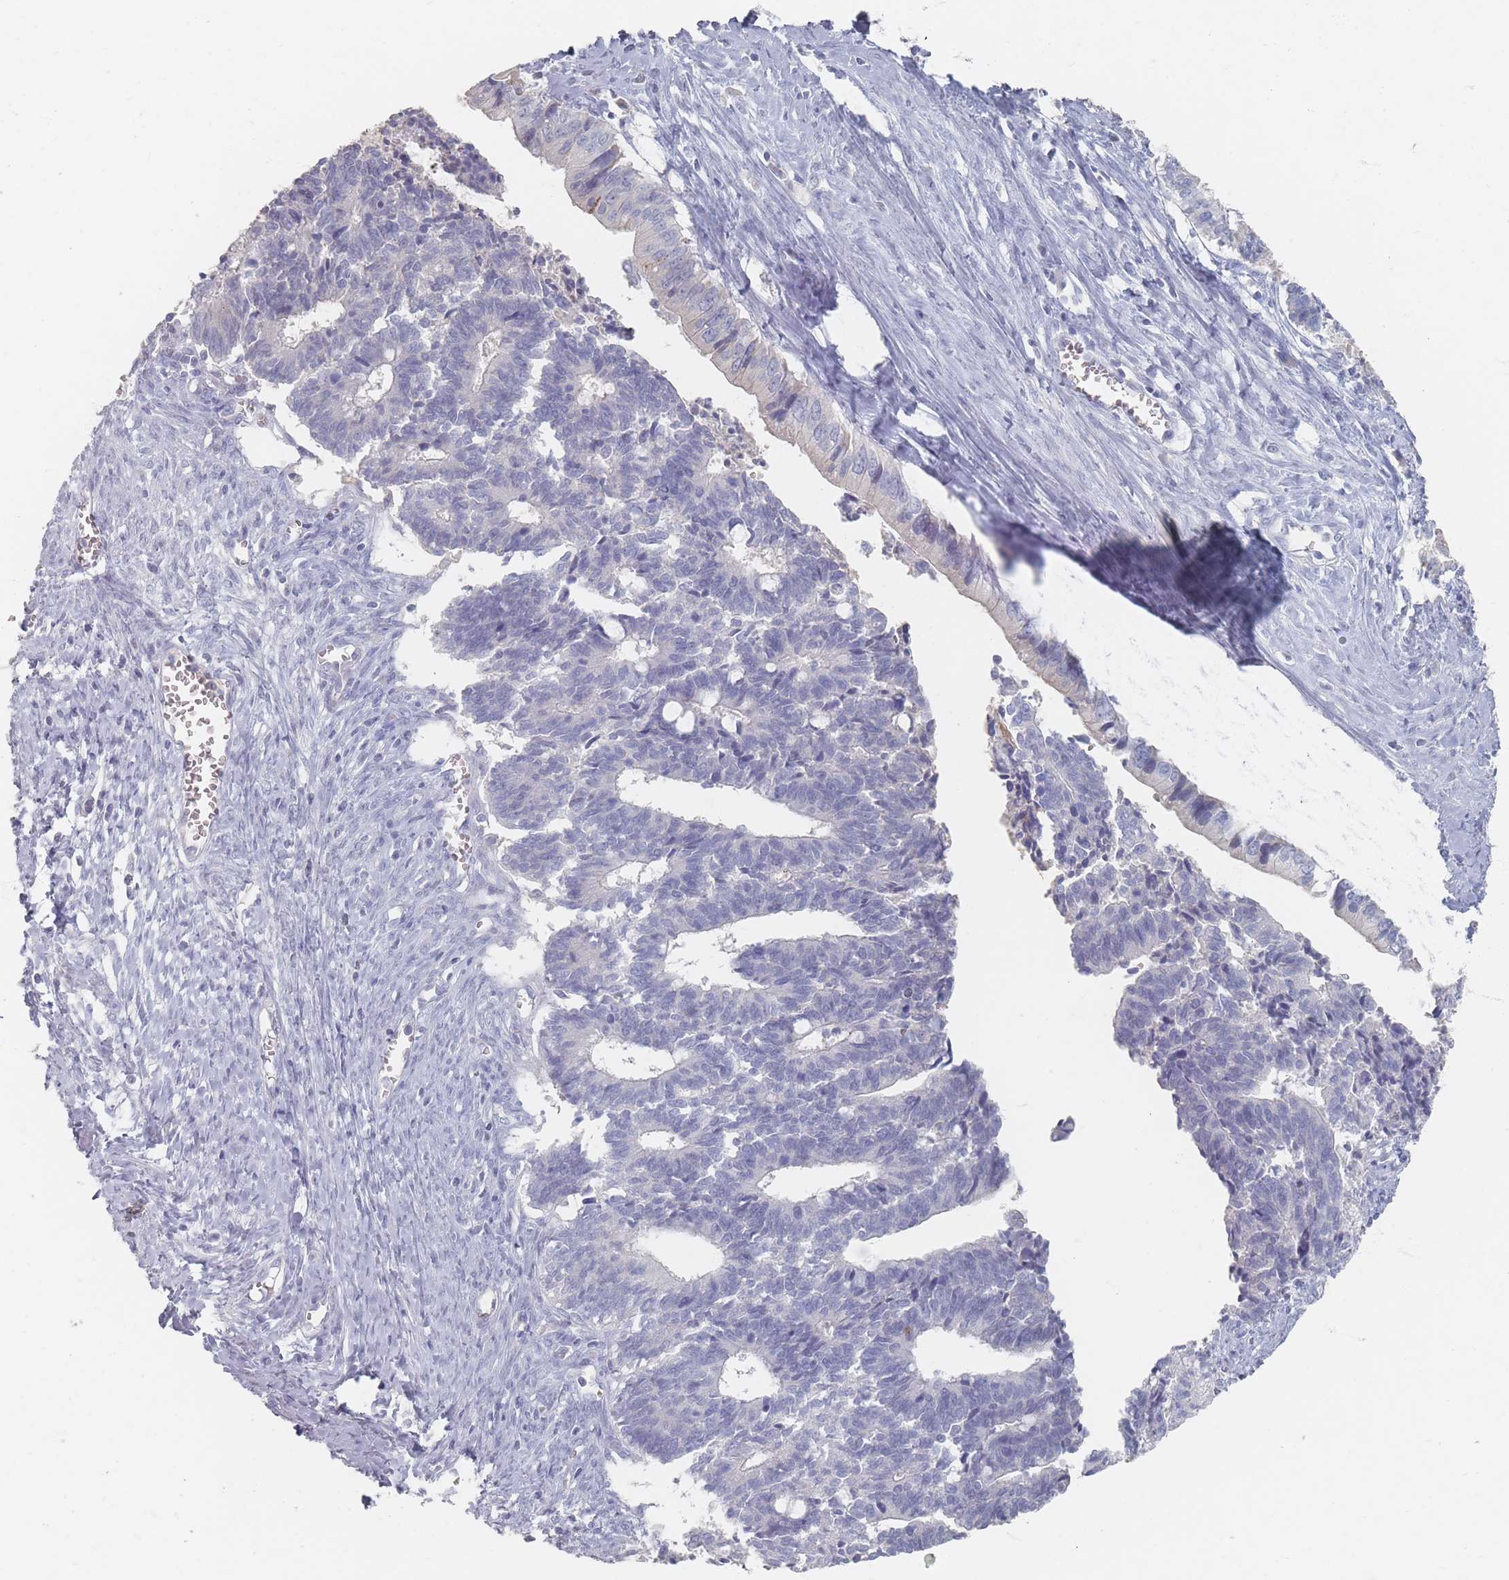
{"staining": {"intensity": "negative", "quantity": "none", "location": "none"}, "tissue": "cervical cancer", "cell_type": "Tumor cells", "image_type": "cancer", "snomed": [{"axis": "morphology", "description": "Adenocarcinoma, NOS"}, {"axis": "topography", "description": "Cervix"}], "caption": "Tumor cells are negative for brown protein staining in cervical cancer.", "gene": "HELZ2", "patient": {"sex": "female", "age": 44}}